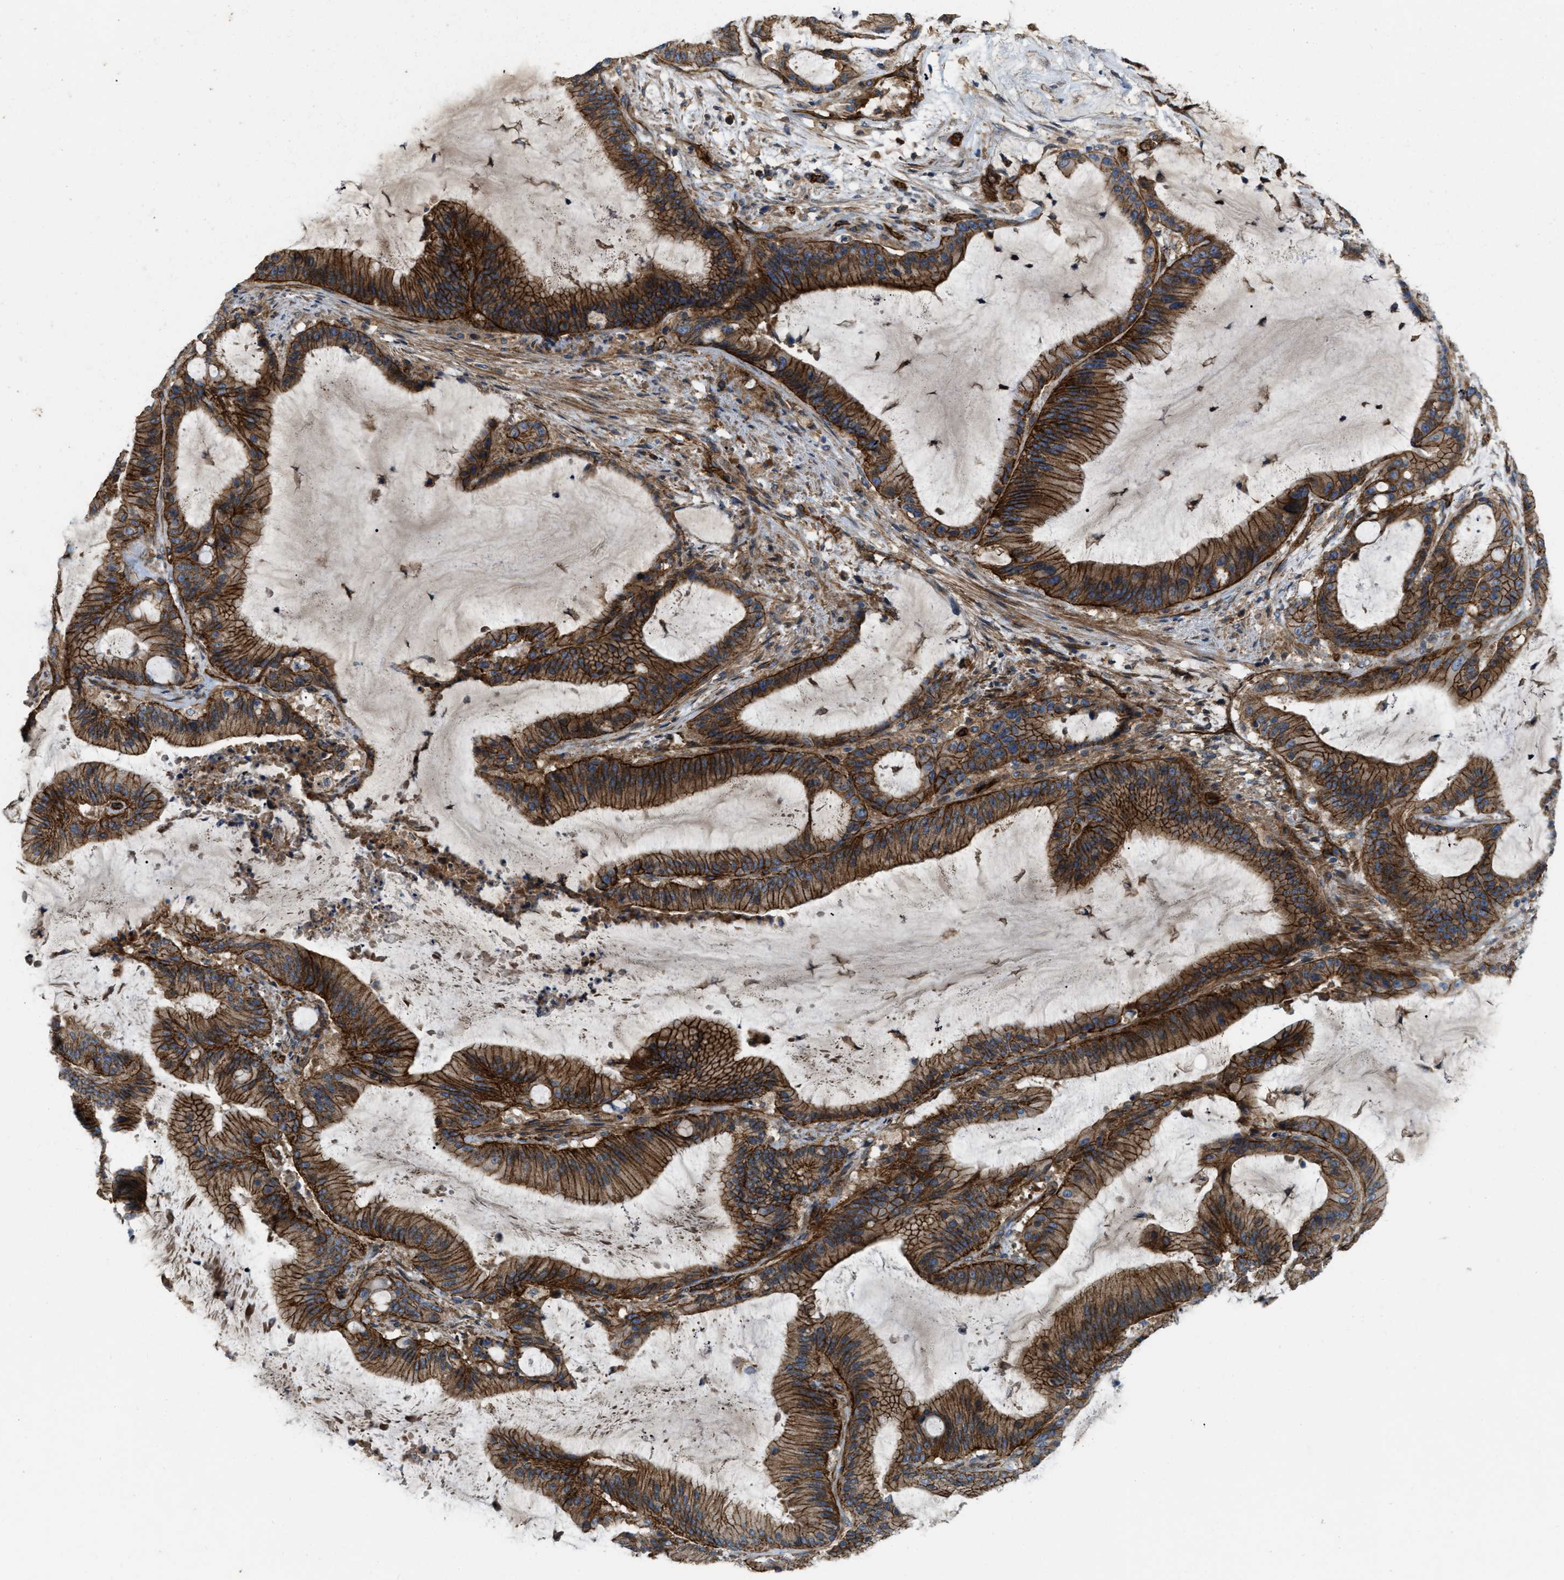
{"staining": {"intensity": "strong", "quantity": ">75%", "location": "cytoplasmic/membranous"}, "tissue": "liver cancer", "cell_type": "Tumor cells", "image_type": "cancer", "snomed": [{"axis": "morphology", "description": "Normal tissue, NOS"}, {"axis": "morphology", "description": "Cholangiocarcinoma"}, {"axis": "topography", "description": "Liver"}, {"axis": "topography", "description": "Peripheral nerve tissue"}], "caption": "Immunohistochemistry (IHC) image of human liver cancer (cholangiocarcinoma) stained for a protein (brown), which displays high levels of strong cytoplasmic/membranous expression in approximately >75% of tumor cells.", "gene": "ERC1", "patient": {"sex": "female", "age": 73}}